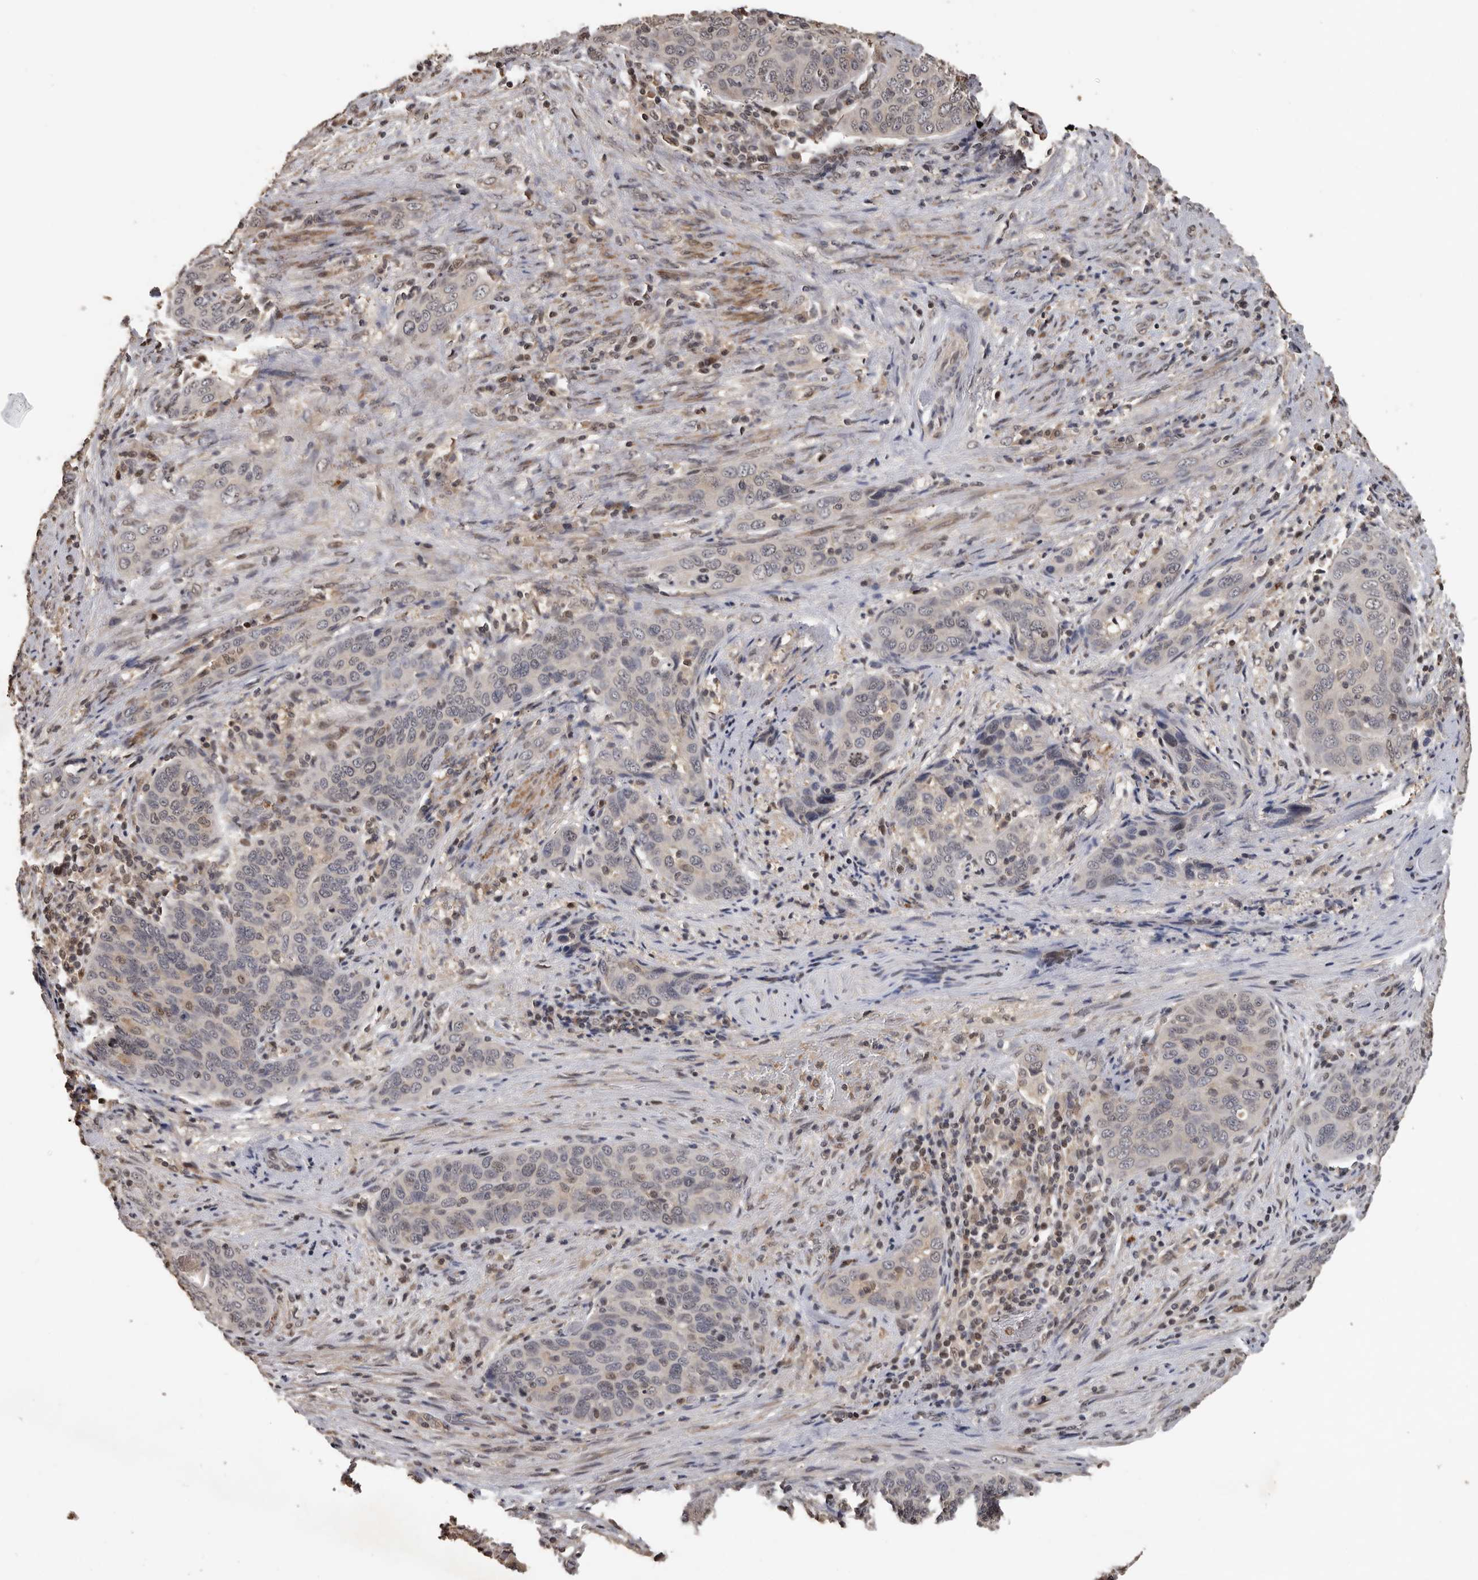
{"staining": {"intensity": "negative", "quantity": "none", "location": "none"}, "tissue": "cervical cancer", "cell_type": "Tumor cells", "image_type": "cancer", "snomed": [{"axis": "morphology", "description": "Squamous cell carcinoma, NOS"}, {"axis": "topography", "description": "Cervix"}], "caption": "Human cervical cancer (squamous cell carcinoma) stained for a protein using IHC shows no expression in tumor cells.", "gene": "KIF2B", "patient": {"sex": "female", "age": 60}}